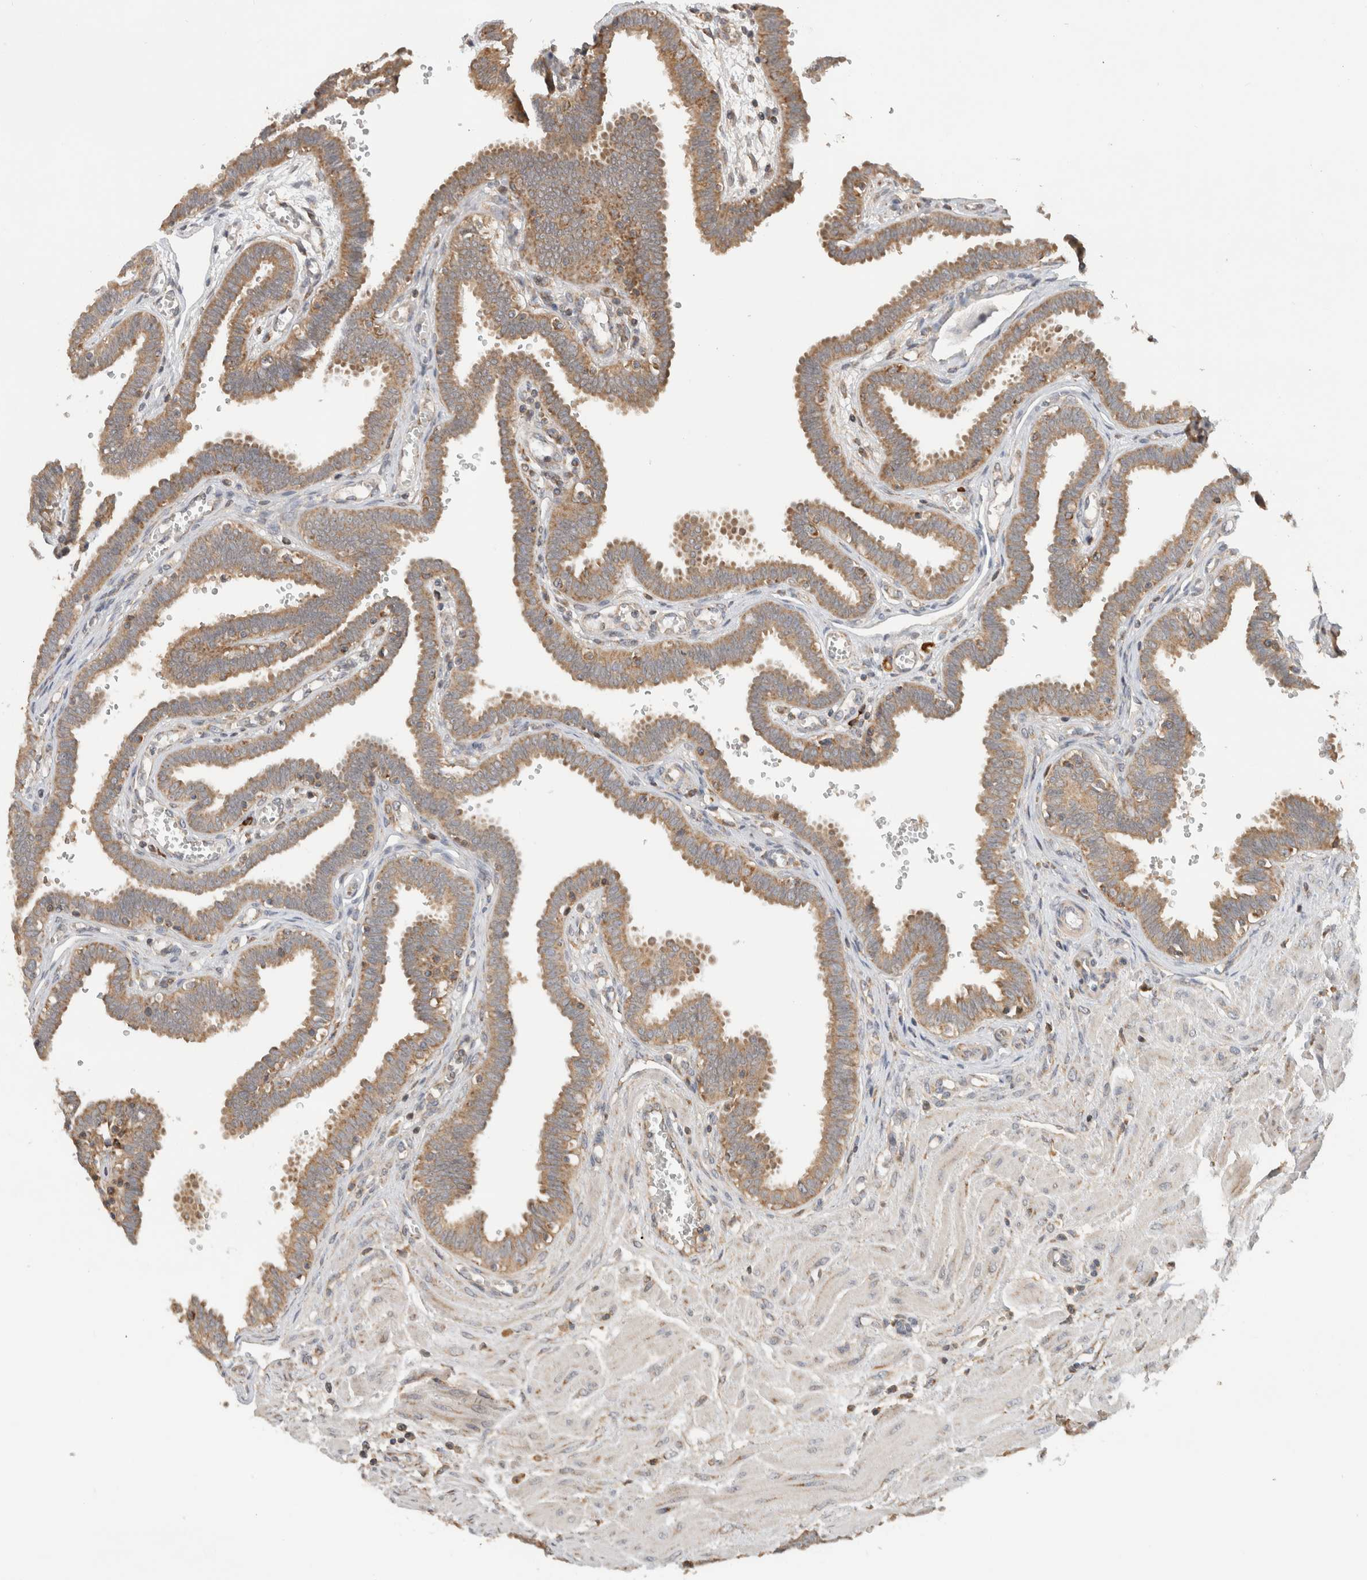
{"staining": {"intensity": "moderate", "quantity": "25%-75%", "location": "cytoplasmic/membranous"}, "tissue": "fallopian tube", "cell_type": "Glandular cells", "image_type": "normal", "snomed": [{"axis": "morphology", "description": "Normal tissue, NOS"}, {"axis": "topography", "description": "Fallopian tube"}], "caption": "Immunohistochemistry (IHC) (DAB) staining of unremarkable fallopian tube exhibits moderate cytoplasmic/membranous protein positivity in about 25%-75% of glandular cells. (Brightfield microscopy of DAB IHC at high magnification).", "gene": "AMPD1", "patient": {"sex": "female", "age": 32}}